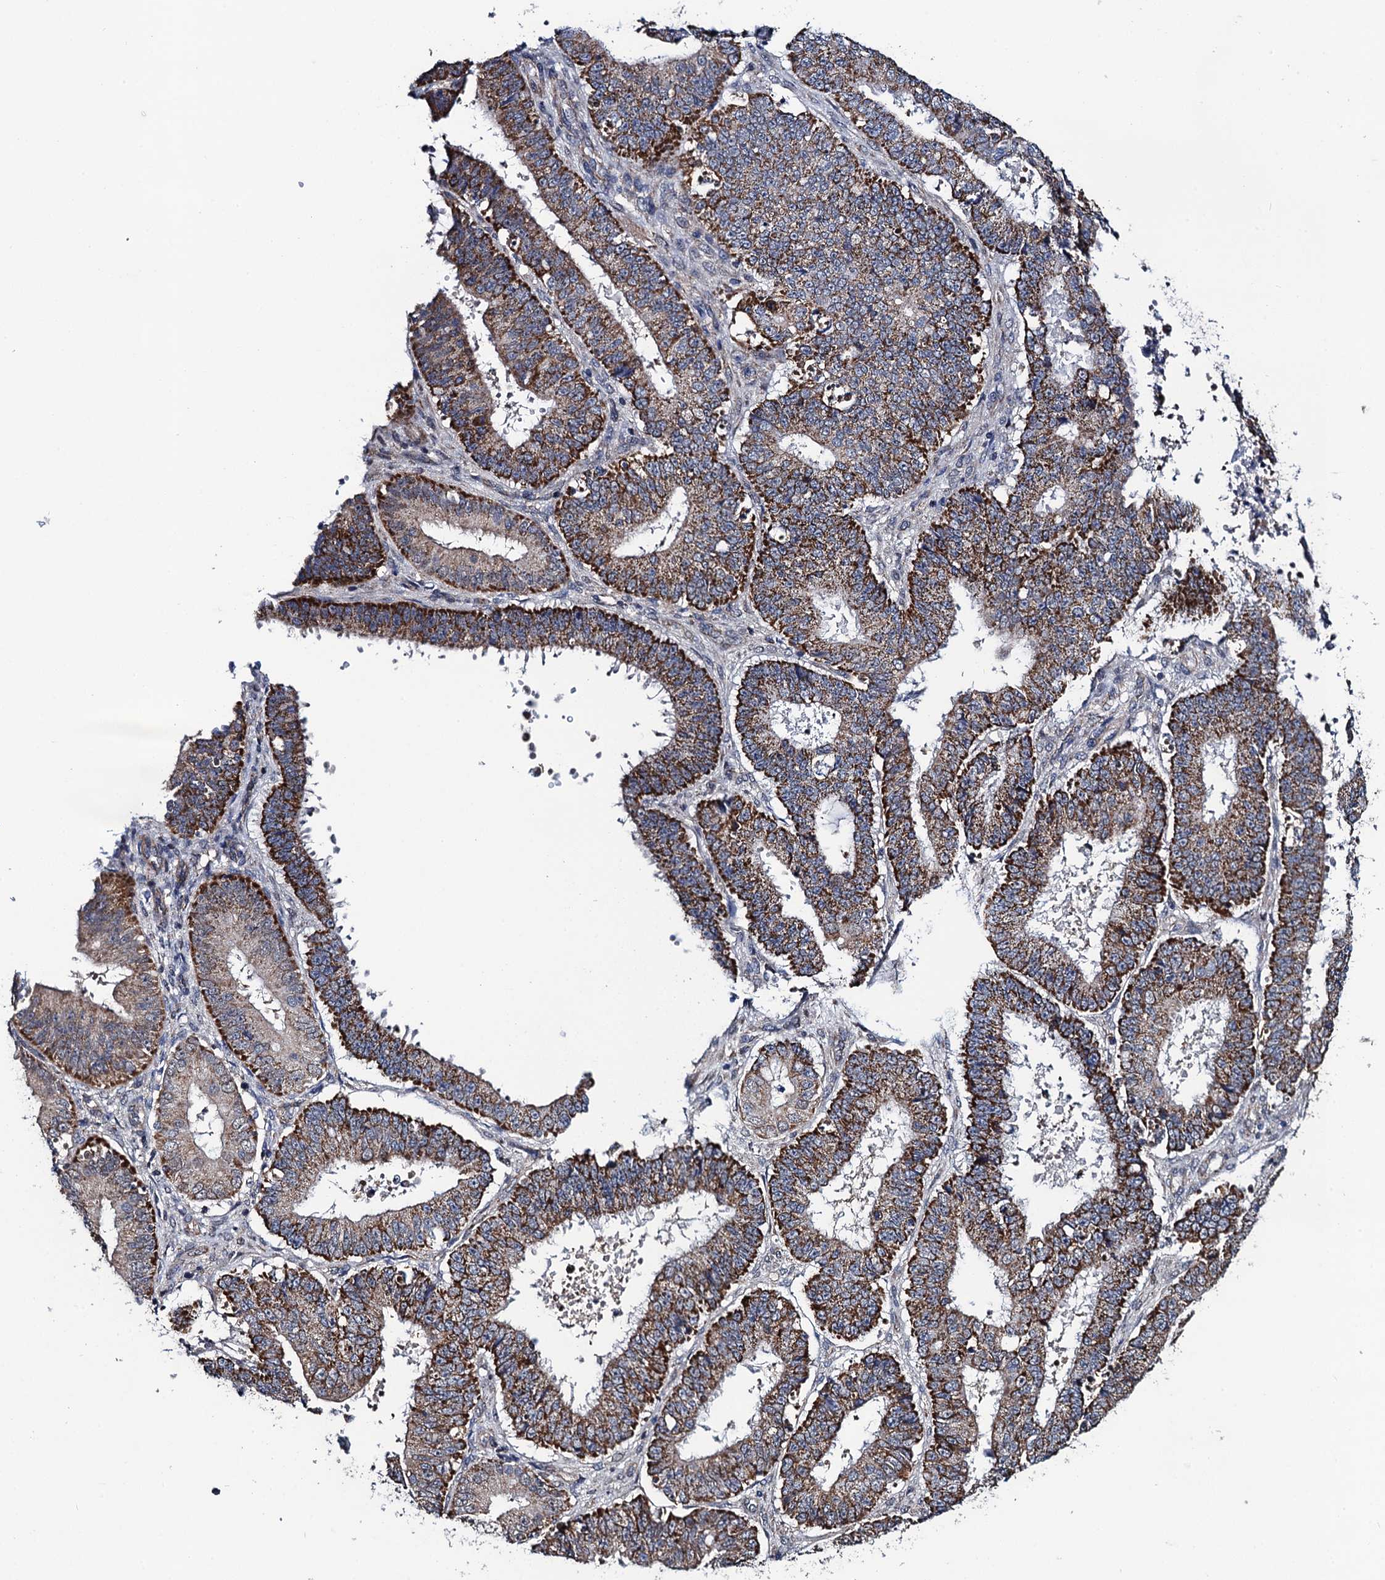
{"staining": {"intensity": "strong", "quantity": ">75%", "location": "cytoplasmic/membranous"}, "tissue": "ovarian cancer", "cell_type": "Tumor cells", "image_type": "cancer", "snomed": [{"axis": "morphology", "description": "Carcinoma, endometroid"}, {"axis": "topography", "description": "Appendix"}, {"axis": "topography", "description": "Ovary"}], "caption": "Strong cytoplasmic/membranous protein staining is appreciated in approximately >75% of tumor cells in endometroid carcinoma (ovarian).", "gene": "PTCD3", "patient": {"sex": "female", "age": 42}}